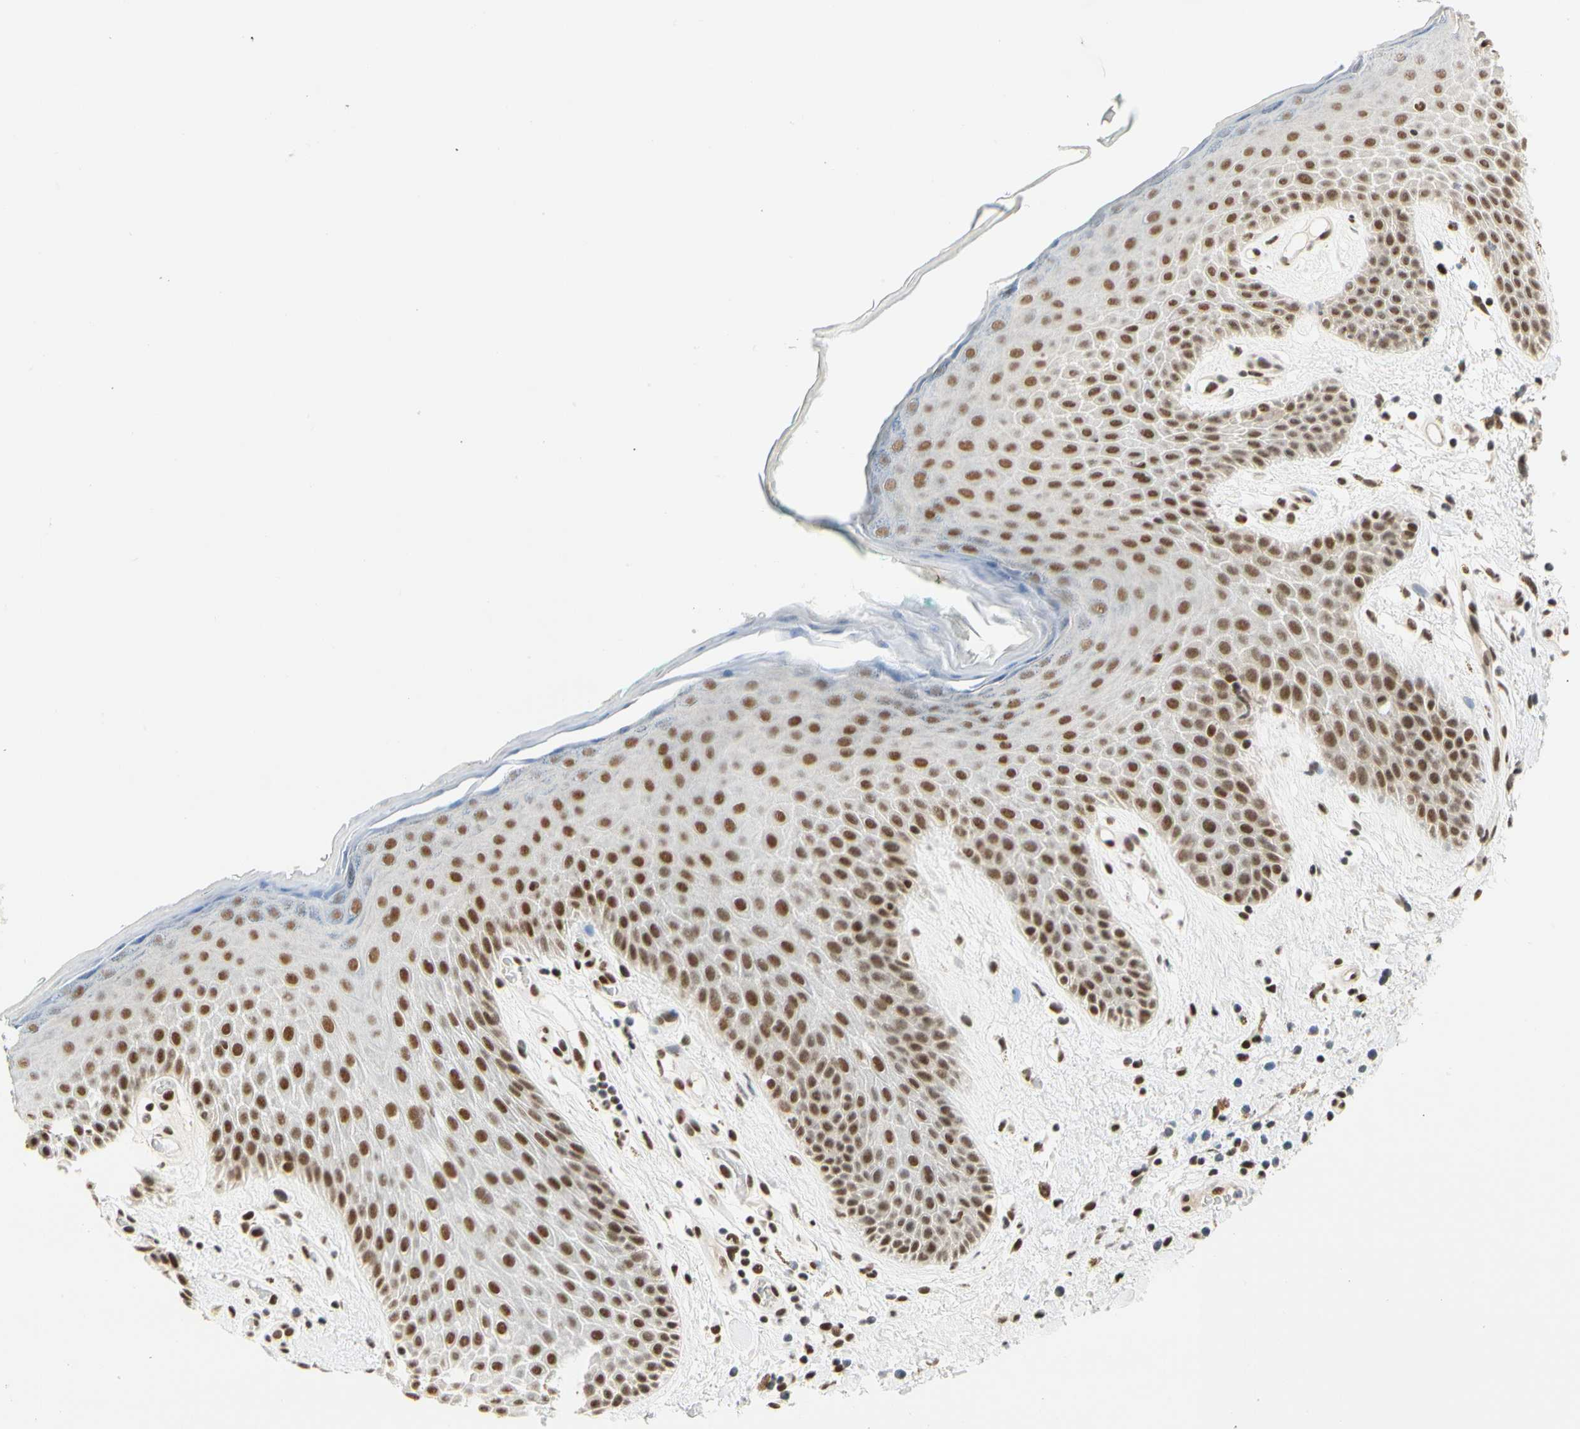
{"staining": {"intensity": "strong", "quantity": ">75%", "location": "nuclear"}, "tissue": "skin", "cell_type": "Epidermal cells", "image_type": "normal", "snomed": [{"axis": "morphology", "description": "Normal tissue, NOS"}, {"axis": "topography", "description": "Anal"}], "caption": "Protein staining of benign skin exhibits strong nuclear positivity in about >75% of epidermal cells. Using DAB (3,3'-diaminobenzidine) (brown) and hematoxylin (blue) stains, captured at high magnification using brightfield microscopy.", "gene": "ZSCAN16", "patient": {"sex": "male", "age": 74}}